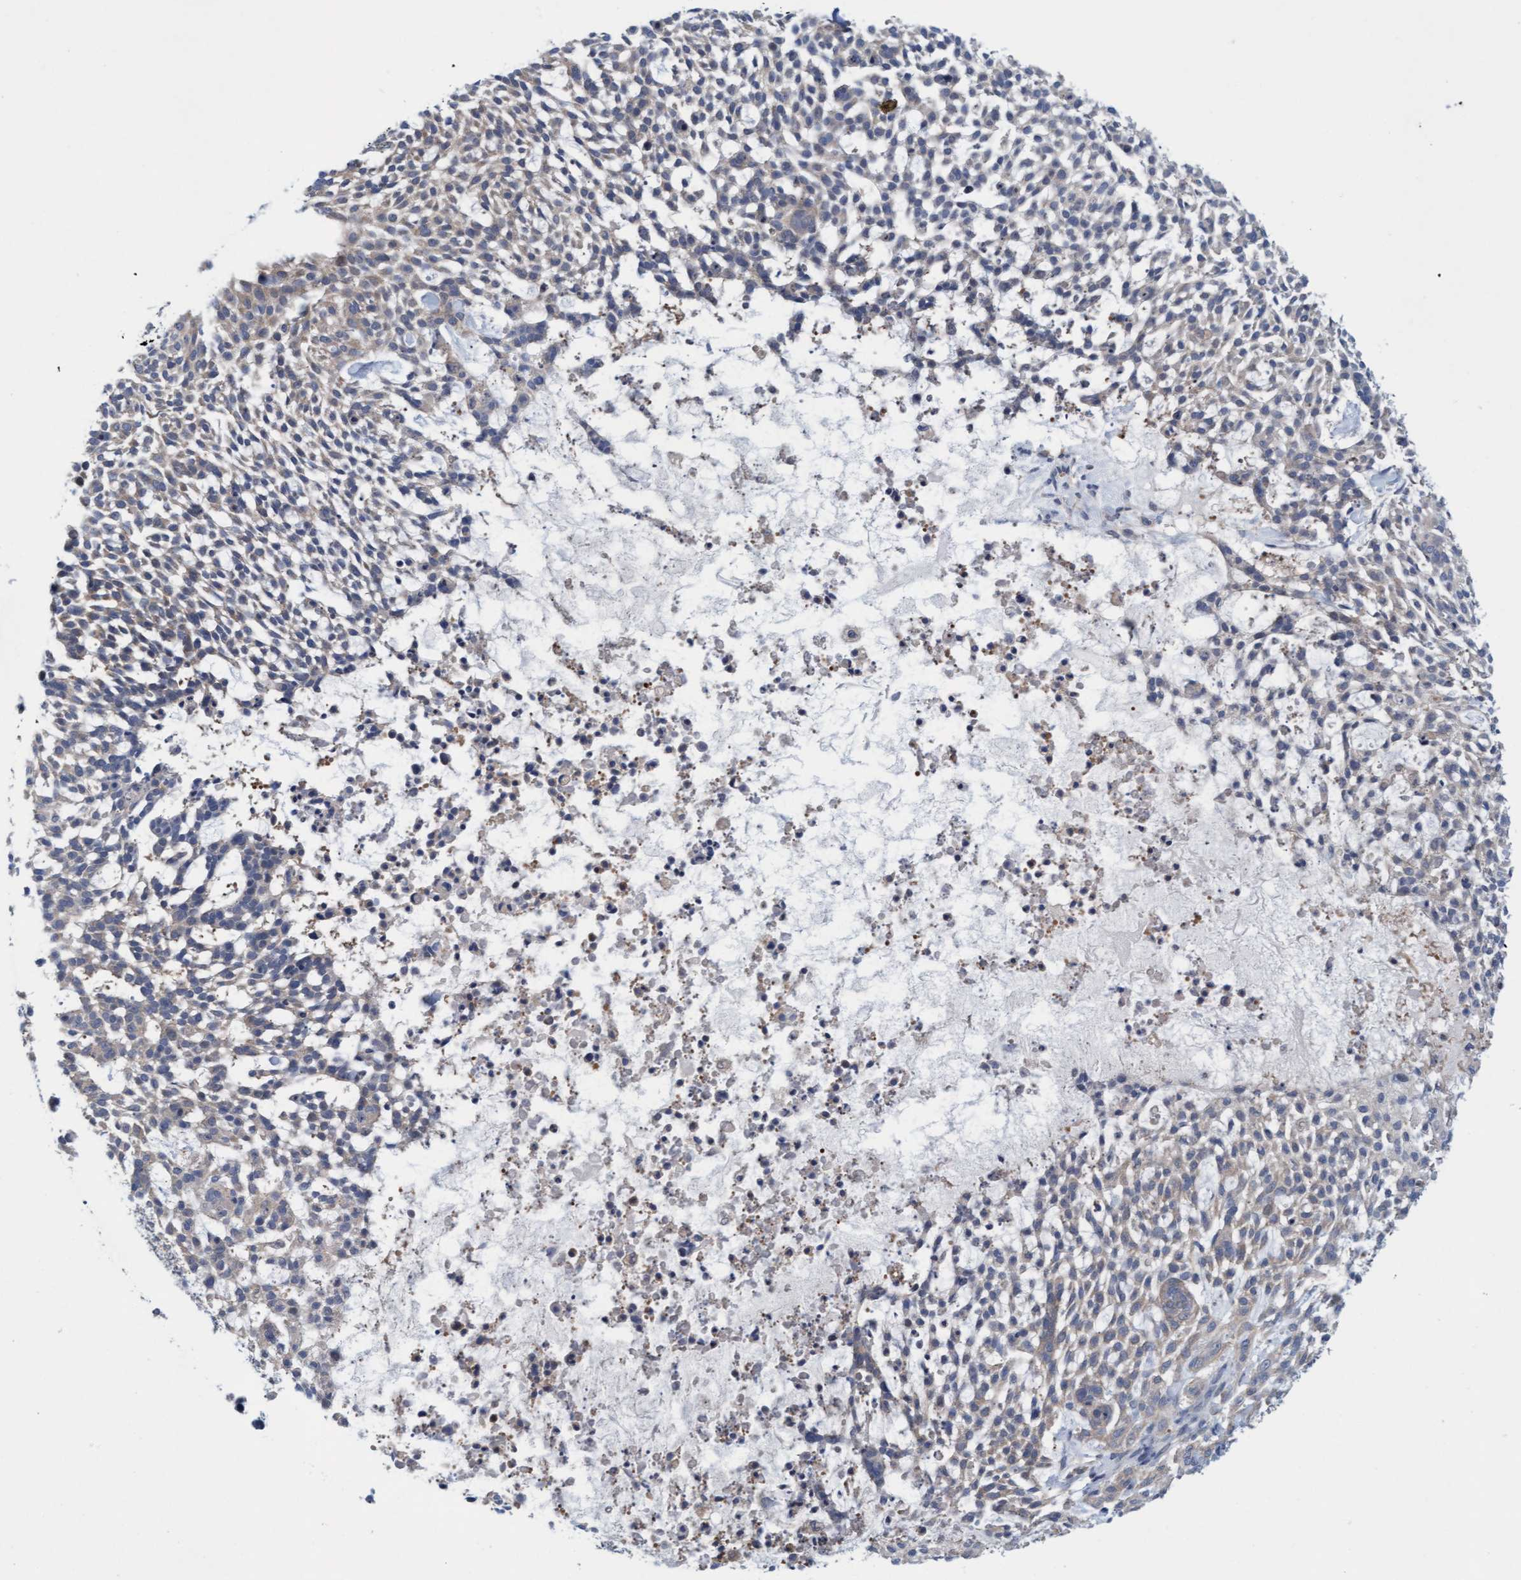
{"staining": {"intensity": "weak", "quantity": "25%-75%", "location": "cytoplasmic/membranous"}, "tissue": "skin cancer", "cell_type": "Tumor cells", "image_type": "cancer", "snomed": [{"axis": "morphology", "description": "Basal cell carcinoma"}, {"axis": "topography", "description": "Skin"}], "caption": "Tumor cells exhibit low levels of weak cytoplasmic/membranous positivity in about 25%-75% of cells in basal cell carcinoma (skin).", "gene": "KLHL25", "patient": {"sex": "female", "age": 64}}